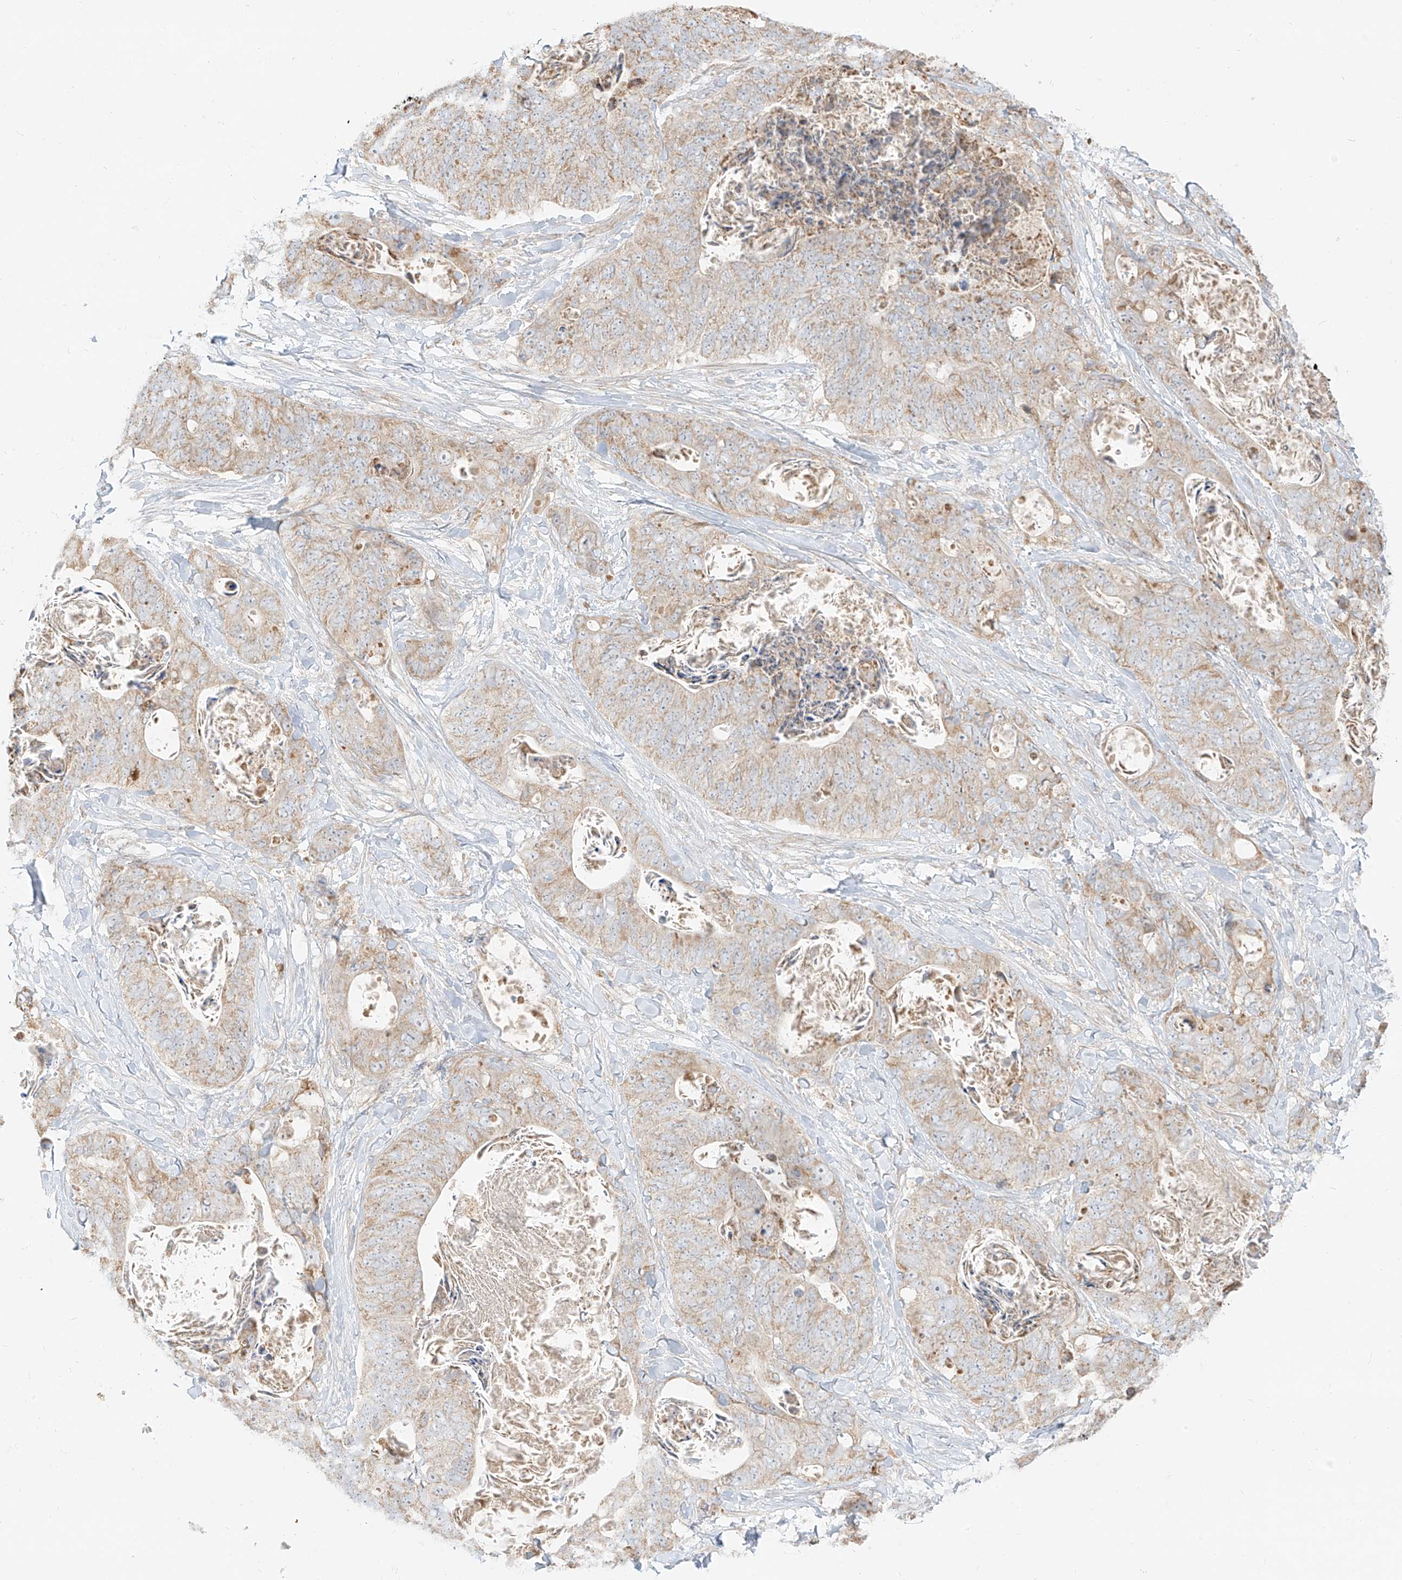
{"staining": {"intensity": "weak", "quantity": ">75%", "location": "cytoplasmic/membranous"}, "tissue": "stomach cancer", "cell_type": "Tumor cells", "image_type": "cancer", "snomed": [{"axis": "morphology", "description": "Adenocarcinoma, NOS"}, {"axis": "topography", "description": "Stomach"}], "caption": "Tumor cells show low levels of weak cytoplasmic/membranous staining in about >75% of cells in human adenocarcinoma (stomach).", "gene": "ZIM3", "patient": {"sex": "female", "age": 89}}